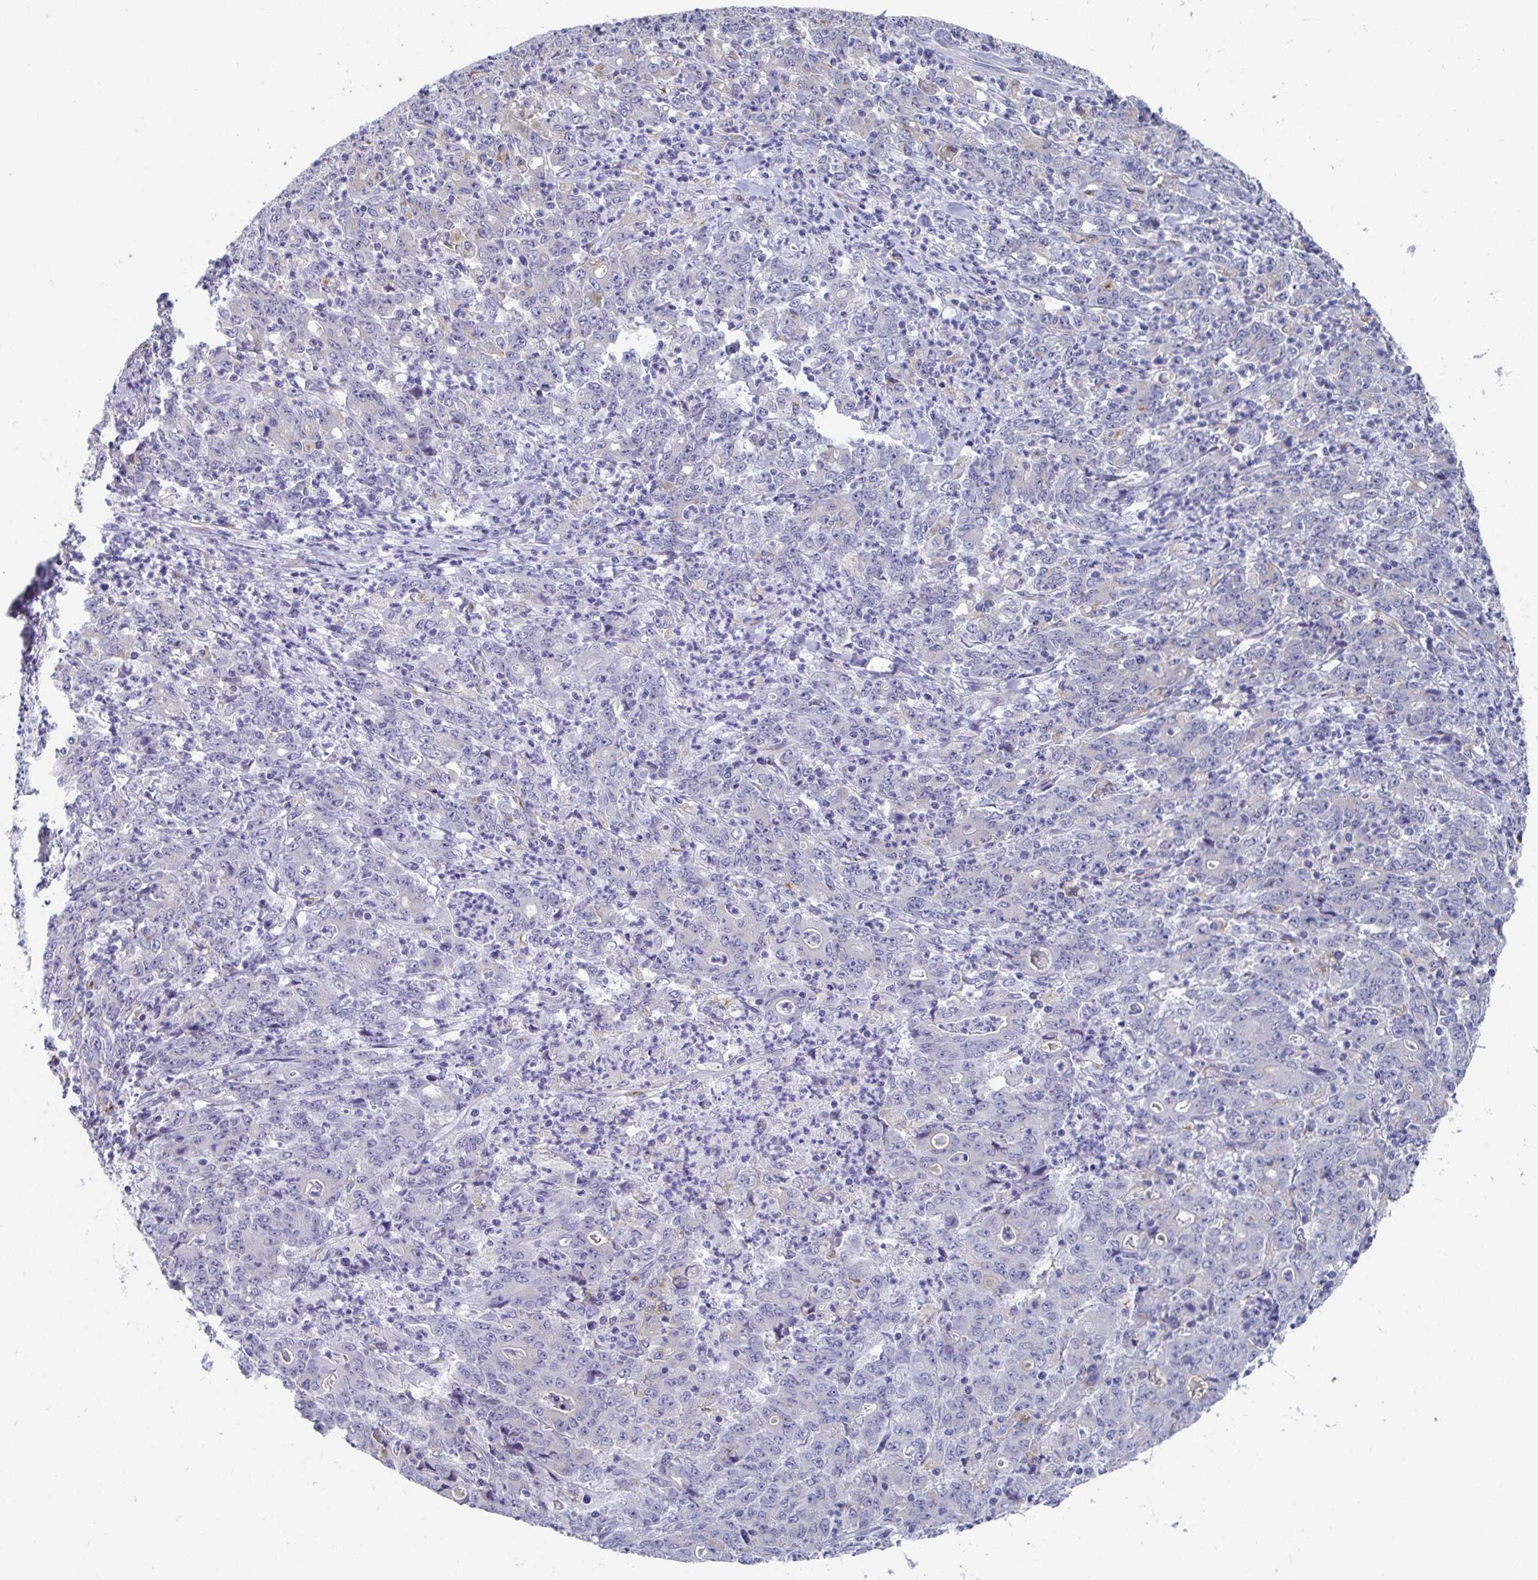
{"staining": {"intensity": "negative", "quantity": "none", "location": "none"}, "tissue": "stomach cancer", "cell_type": "Tumor cells", "image_type": "cancer", "snomed": [{"axis": "morphology", "description": "Adenocarcinoma, NOS"}, {"axis": "topography", "description": "Stomach, lower"}], "caption": "Tumor cells are negative for protein expression in human adenocarcinoma (stomach). (Immunohistochemistry, brightfield microscopy, high magnification).", "gene": "TAS2R39", "patient": {"sex": "female", "age": 71}}